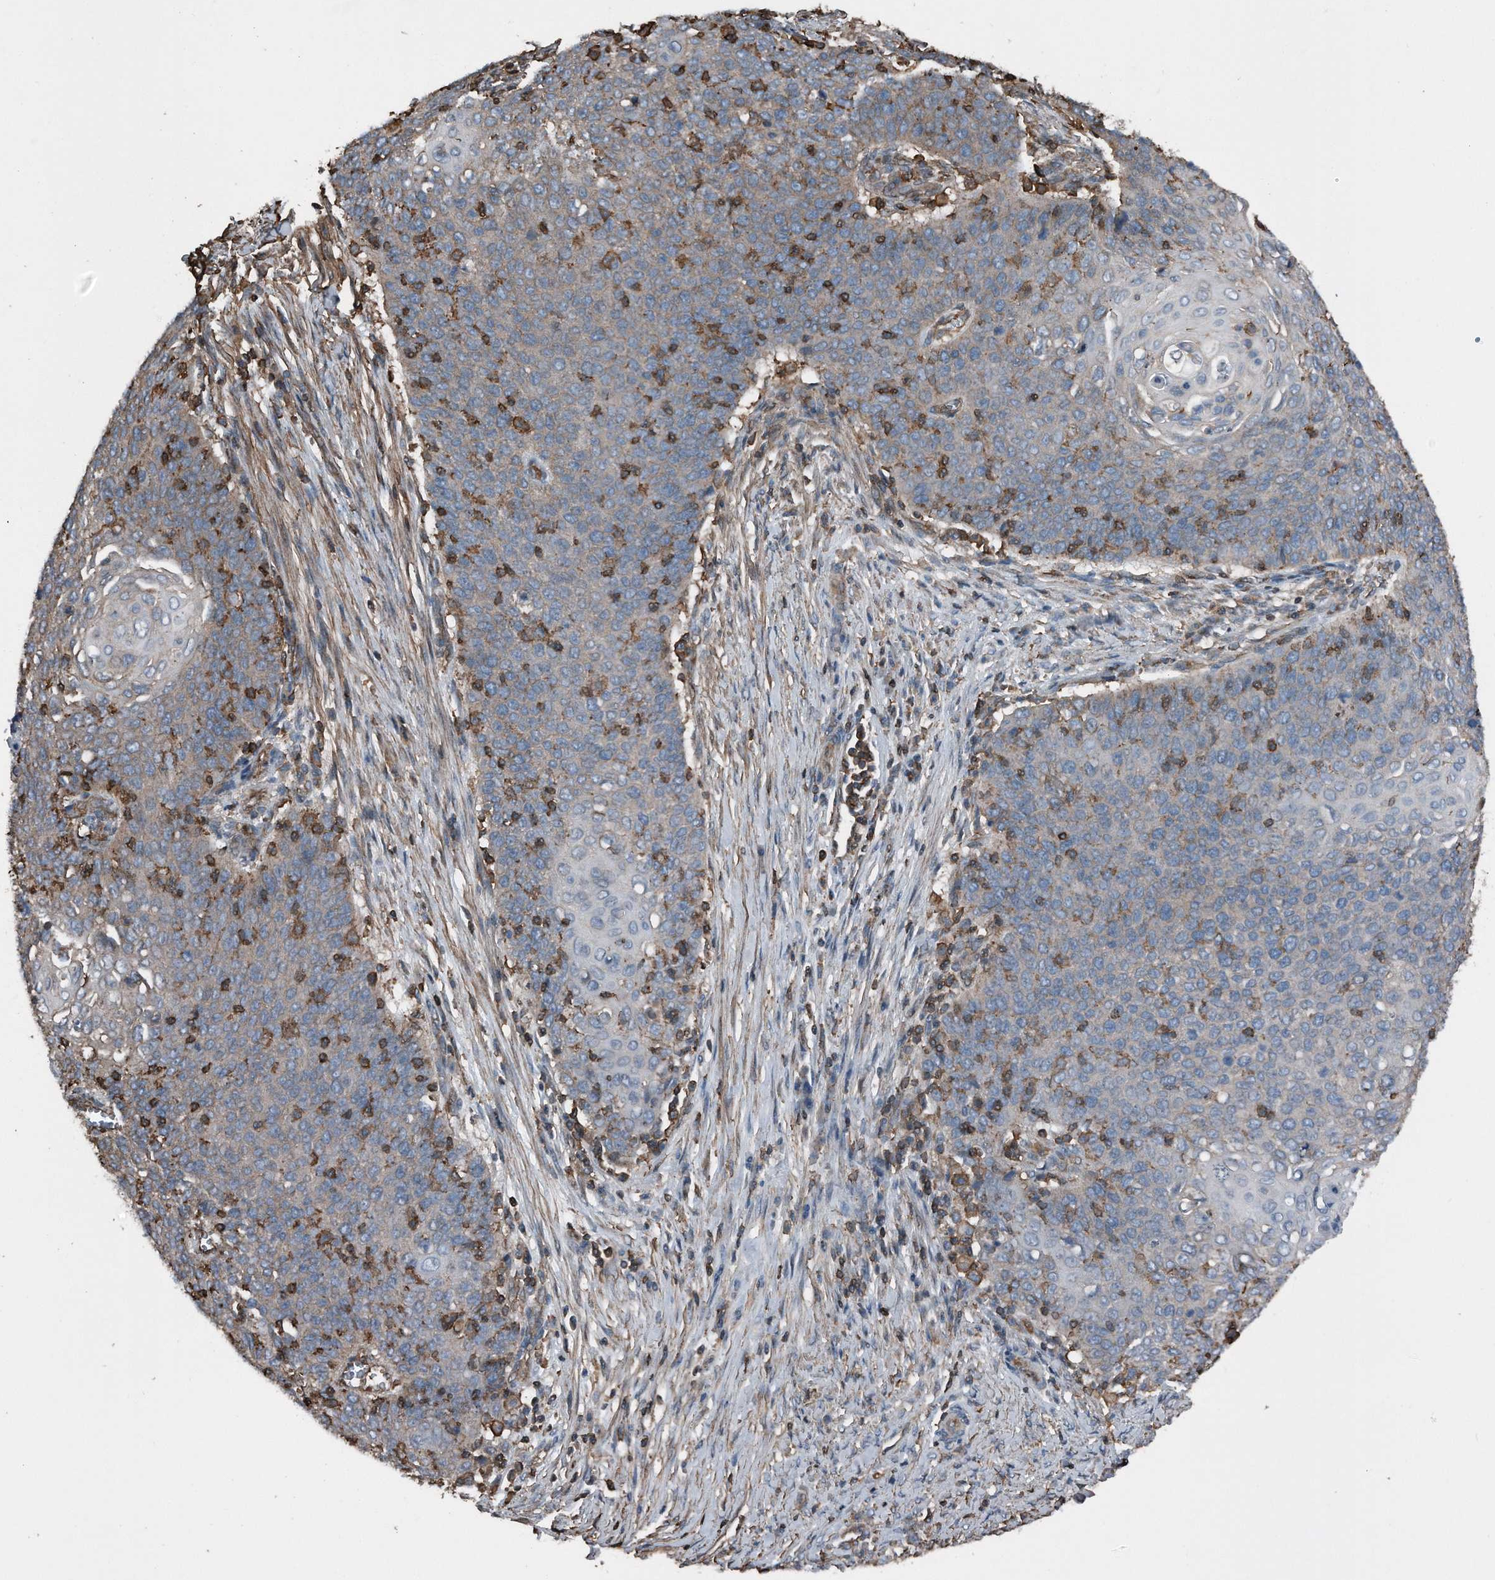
{"staining": {"intensity": "weak", "quantity": ">75%", "location": "cytoplasmic/membranous"}, "tissue": "cervical cancer", "cell_type": "Tumor cells", "image_type": "cancer", "snomed": [{"axis": "morphology", "description": "Squamous cell carcinoma, NOS"}, {"axis": "topography", "description": "Cervix"}], "caption": "This micrograph demonstrates cervical squamous cell carcinoma stained with immunohistochemistry to label a protein in brown. The cytoplasmic/membranous of tumor cells show weak positivity for the protein. Nuclei are counter-stained blue.", "gene": "RSPO3", "patient": {"sex": "female", "age": 39}}